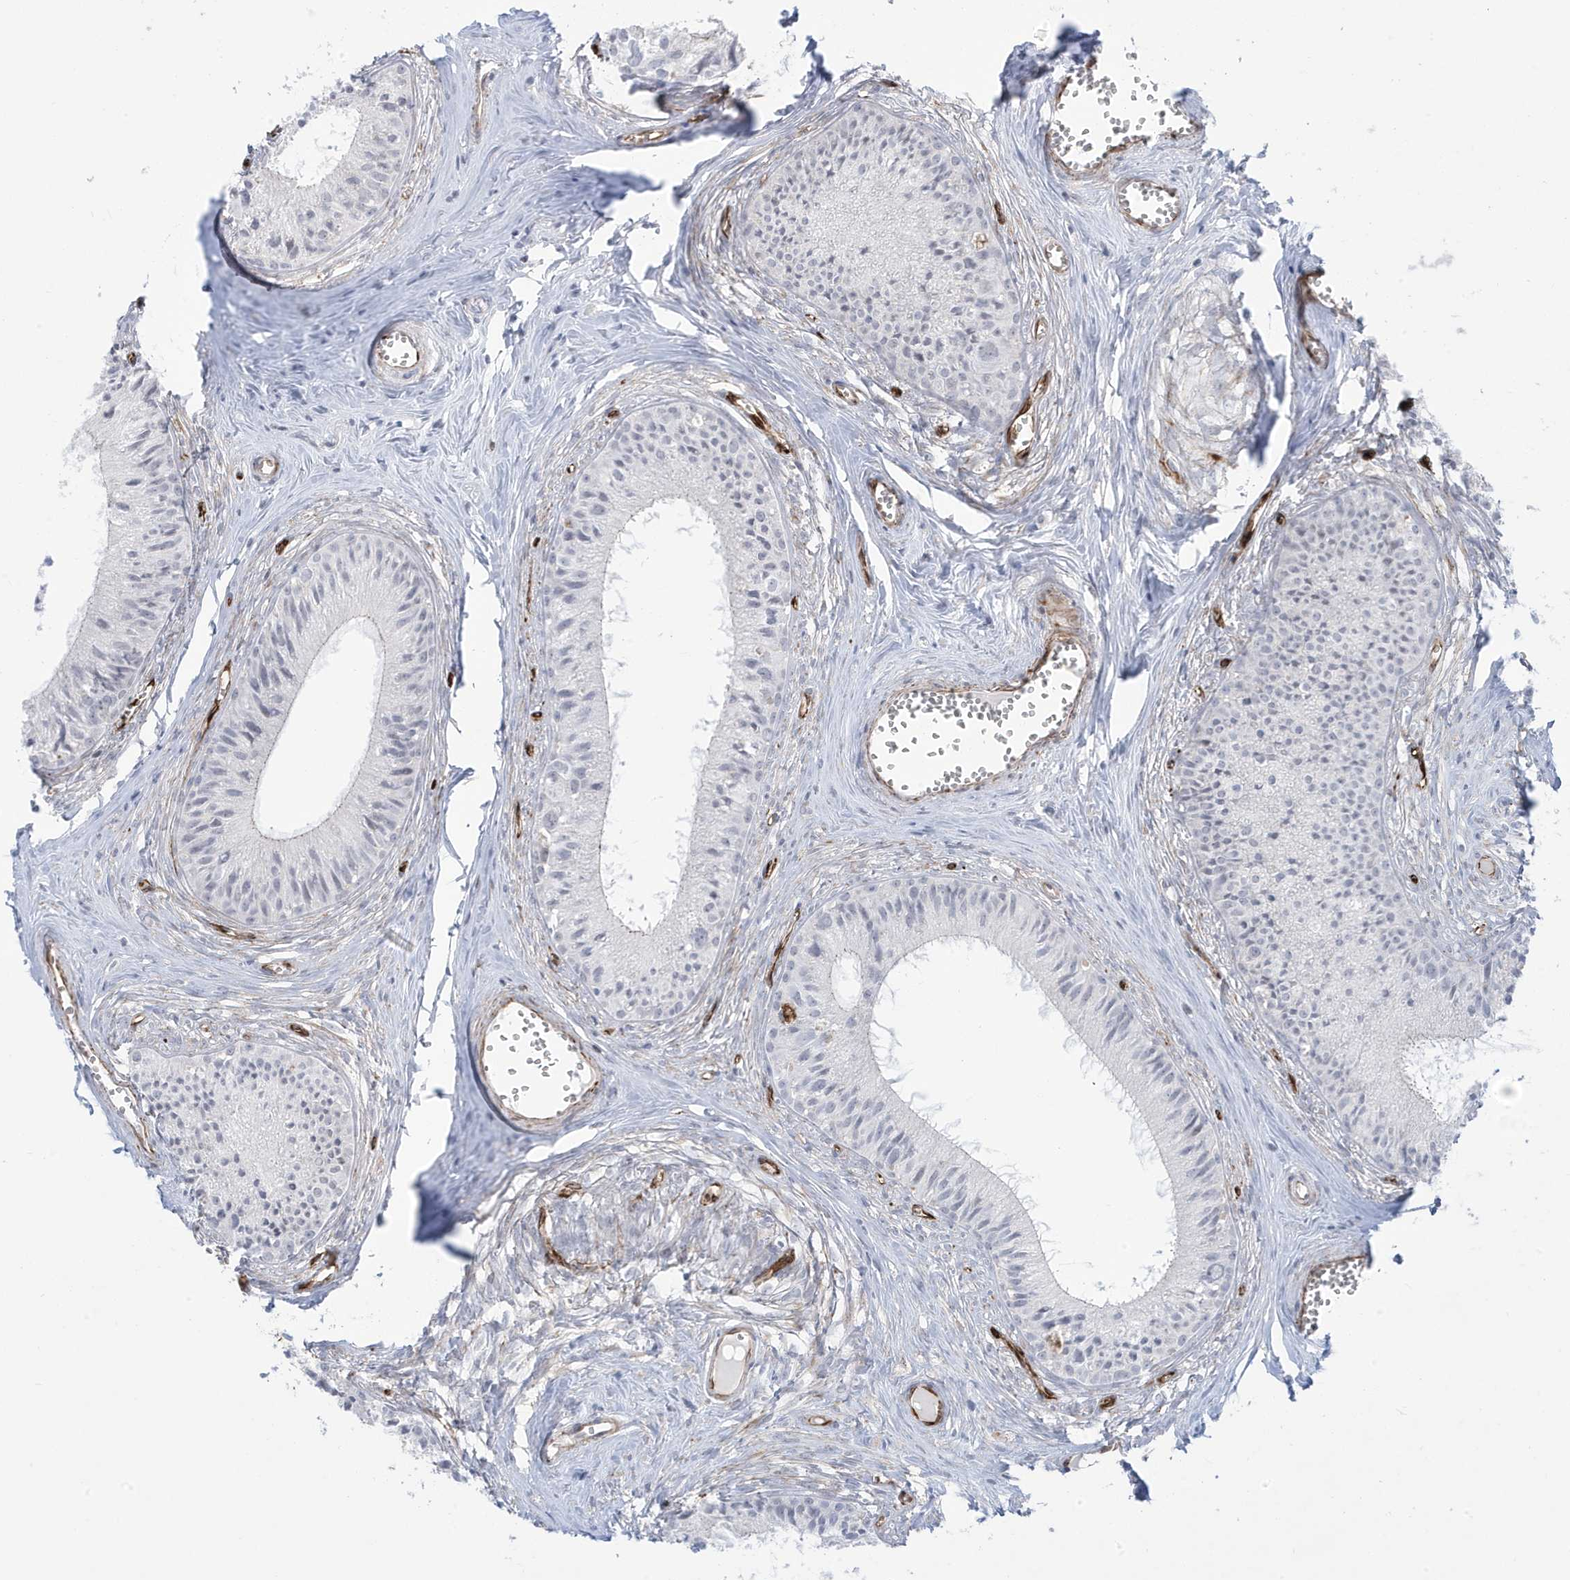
{"staining": {"intensity": "negative", "quantity": "none", "location": "none"}, "tissue": "epididymis", "cell_type": "Glandular cells", "image_type": "normal", "snomed": [{"axis": "morphology", "description": "Normal tissue, NOS"}, {"axis": "topography", "description": "Epididymis"}], "caption": "Histopathology image shows no protein expression in glandular cells of benign epididymis. The staining is performed using DAB brown chromogen with nuclei counter-stained in using hematoxylin.", "gene": "ADAMTSL3", "patient": {"sex": "male", "age": 36}}